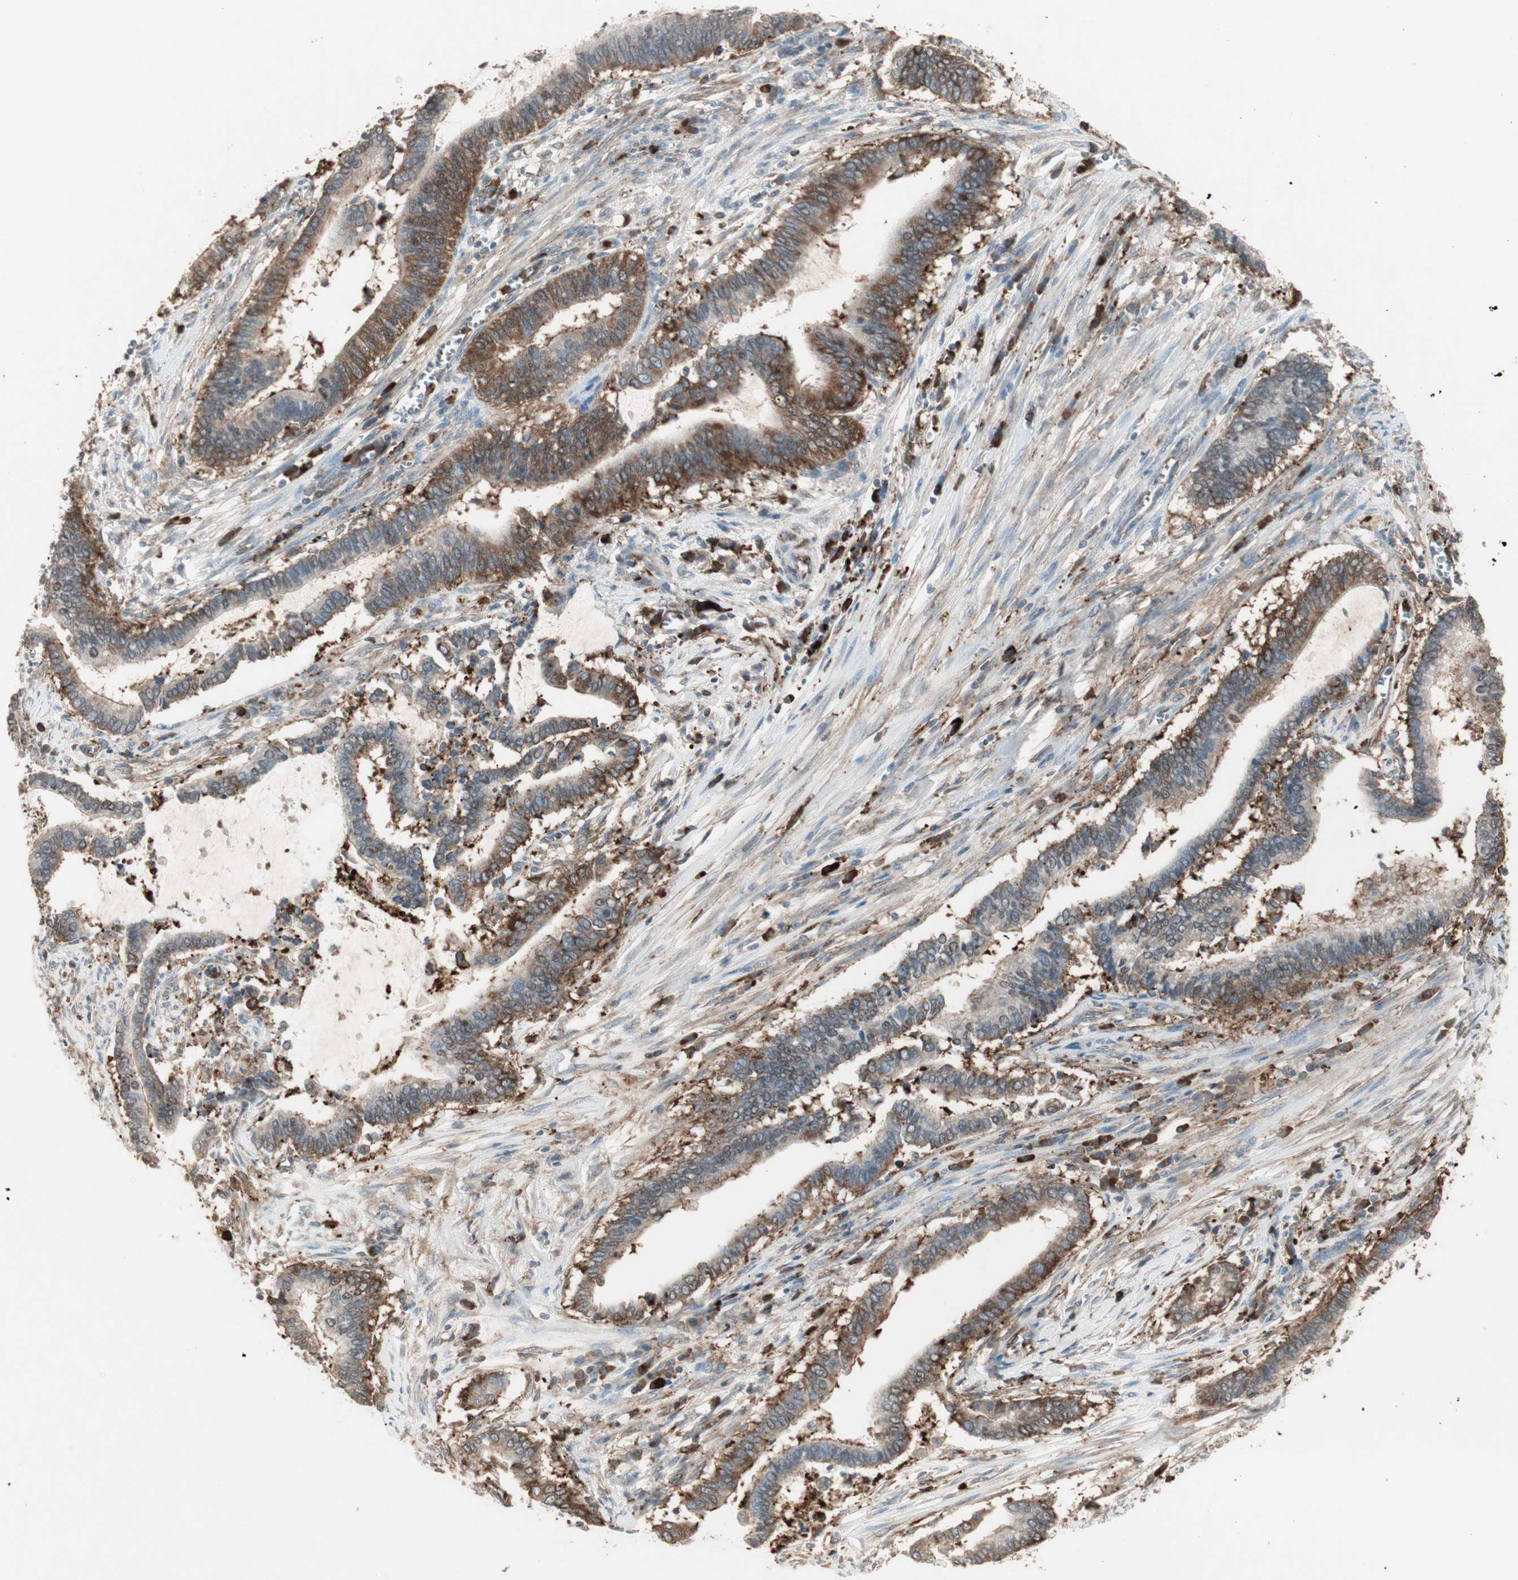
{"staining": {"intensity": "strong", "quantity": "25%-75%", "location": "cytoplasmic/membranous"}, "tissue": "cervical cancer", "cell_type": "Tumor cells", "image_type": "cancer", "snomed": [{"axis": "morphology", "description": "Adenocarcinoma, NOS"}, {"axis": "topography", "description": "Cervix"}], "caption": "This is a histology image of IHC staining of adenocarcinoma (cervical), which shows strong positivity in the cytoplasmic/membranous of tumor cells.", "gene": "MMP3", "patient": {"sex": "female", "age": 44}}